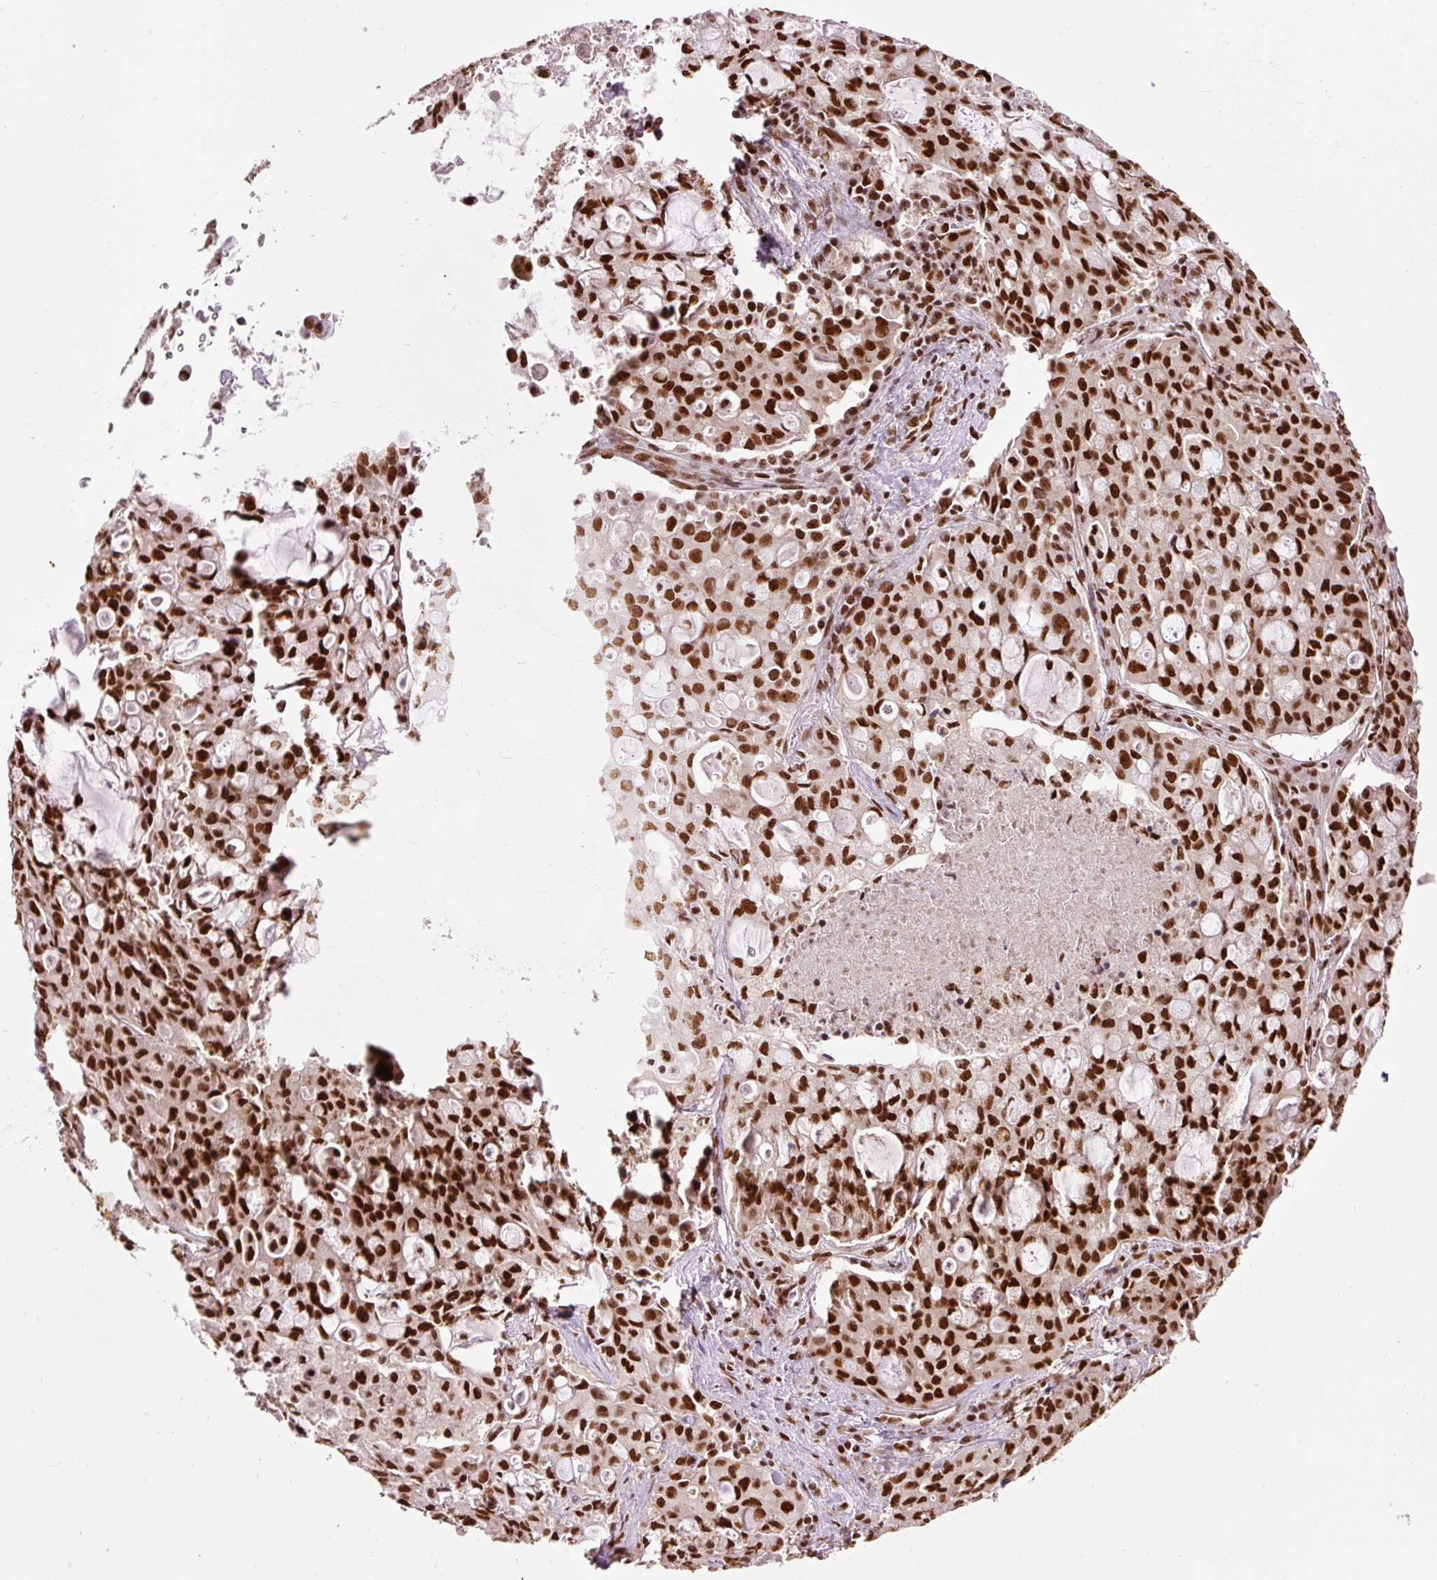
{"staining": {"intensity": "strong", "quantity": ">75%", "location": "nuclear"}, "tissue": "lung cancer", "cell_type": "Tumor cells", "image_type": "cancer", "snomed": [{"axis": "morphology", "description": "Adenocarcinoma, NOS"}, {"axis": "topography", "description": "Lung"}], "caption": "Lung cancer tissue shows strong nuclear positivity in about >75% of tumor cells The protein of interest is shown in brown color, while the nuclei are stained blue.", "gene": "ZBTB44", "patient": {"sex": "female", "age": 44}}